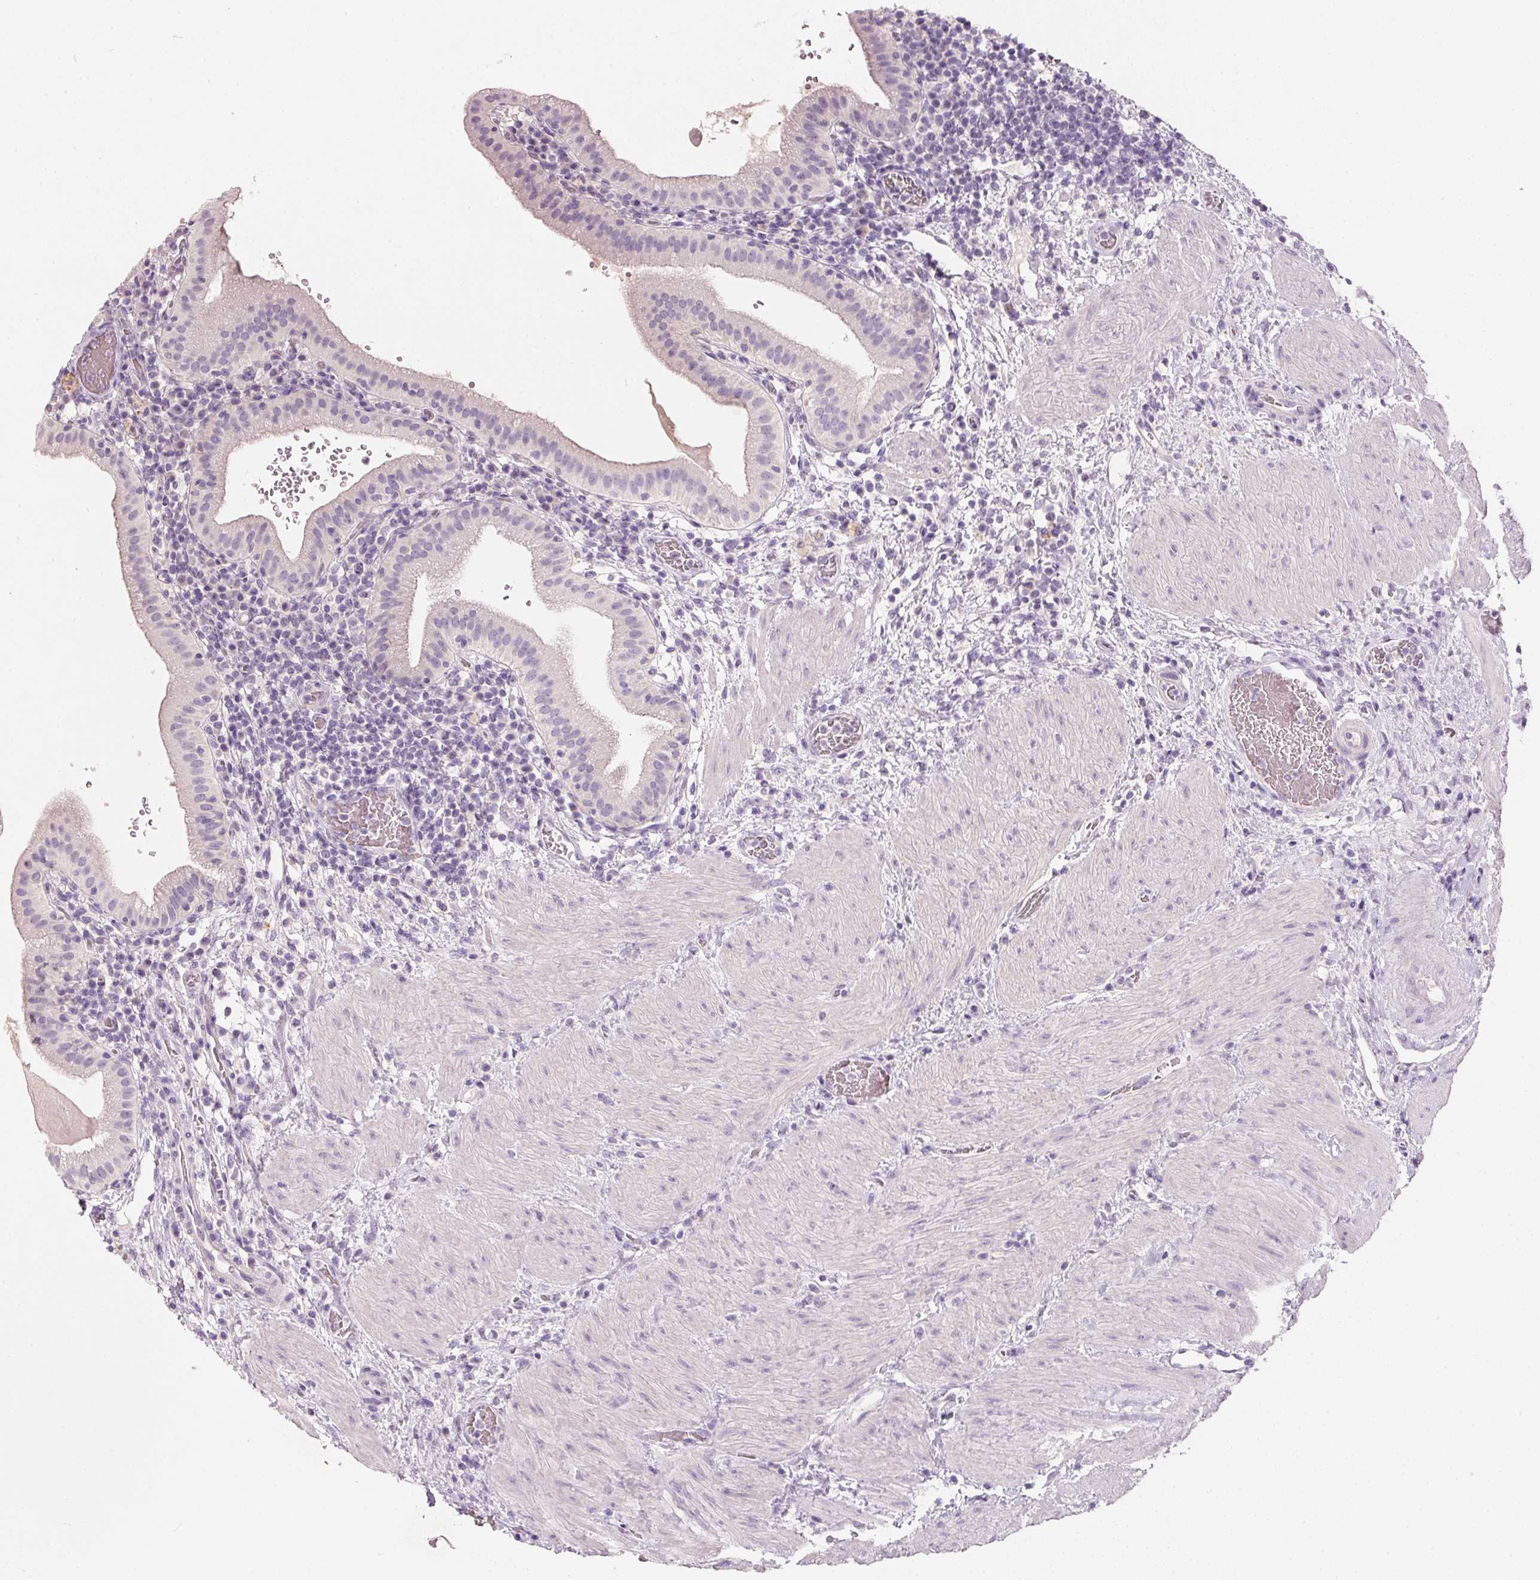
{"staining": {"intensity": "negative", "quantity": "none", "location": "none"}, "tissue": "gallbladder", "cell_type": "Glandular cells", "image_type": "normal", "snomed": [{"axis": "morphology", "description": "Normal tissue, NOS"}, {"axis": "topography", "description": "Gallbladder"}], "caption": "This is an immunohistochemistry (IHC) micrograph of benign human gallbladder. There is no expression in glandular cells.", "gene": "HSD17B1", "patient": {"sex": "male", "age": 26}}